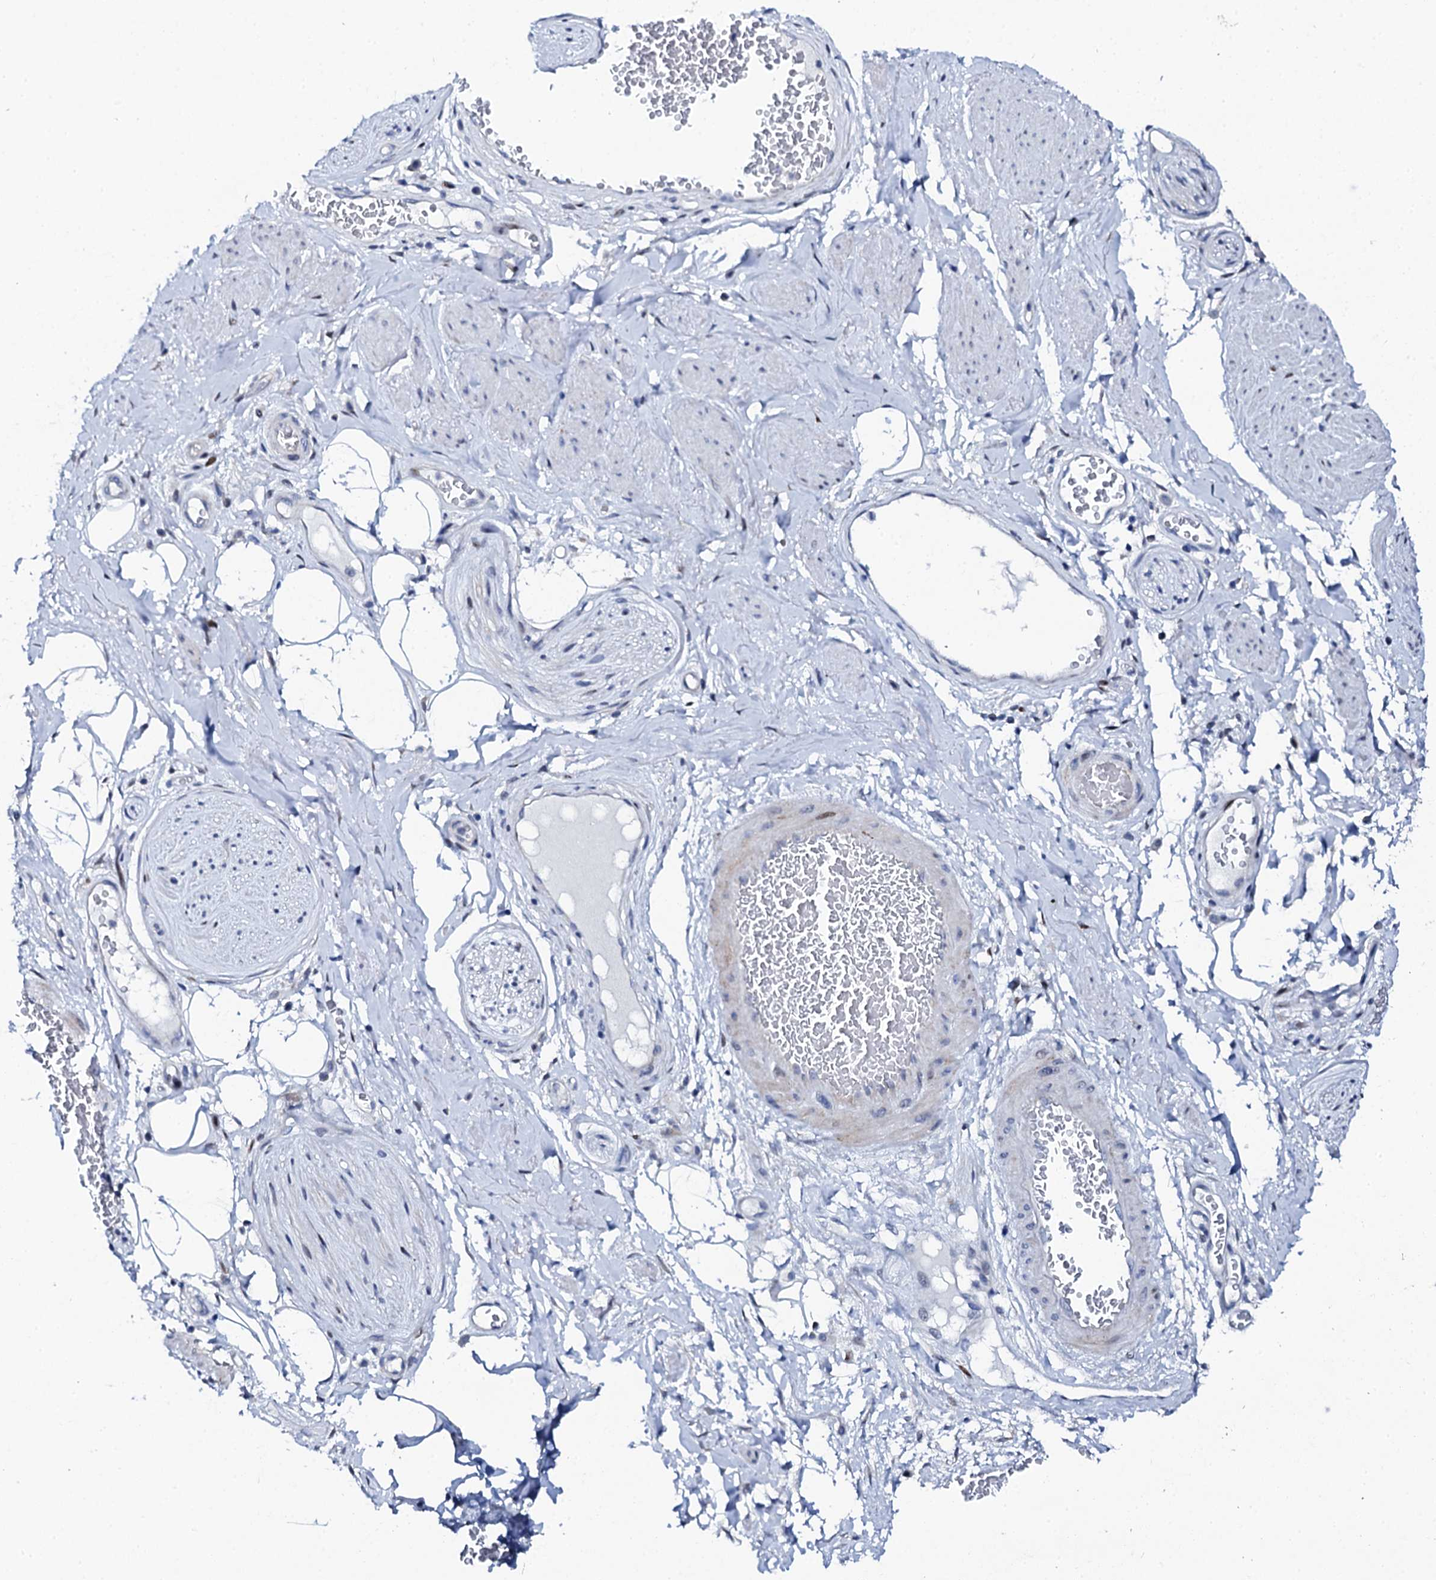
{"staining": {"intensity": "negative", "quantity": "none", "location": "none"}, "tissue": "adipose tissue", "cell_type": "Adipocytes", "image_type": "normal", "snomed": [{"axis": "morphology", "description": "Normal tissue, NOS"}, {"axis": "morphology", "description": "Adenocarcinoma, NOS"}, {"axis": "topography", "description": "Rectum"}, {"axis": "topography", "description": "Vagina"}, {"axis": "topography", "description": "Peripheral nerve tissue"}], "caption": "High magnification brightfield microscopy of benign adipose tissue stained with DAB (3,3'-diaminobenzidine) (brown) and counterstained with hematoxylin (blue): adipocytes show no significant staining. (IHC, brightfield microscopy, high magnification).", "gene": "NUDT13", "patient": {"sex": "female", "age": 71}}